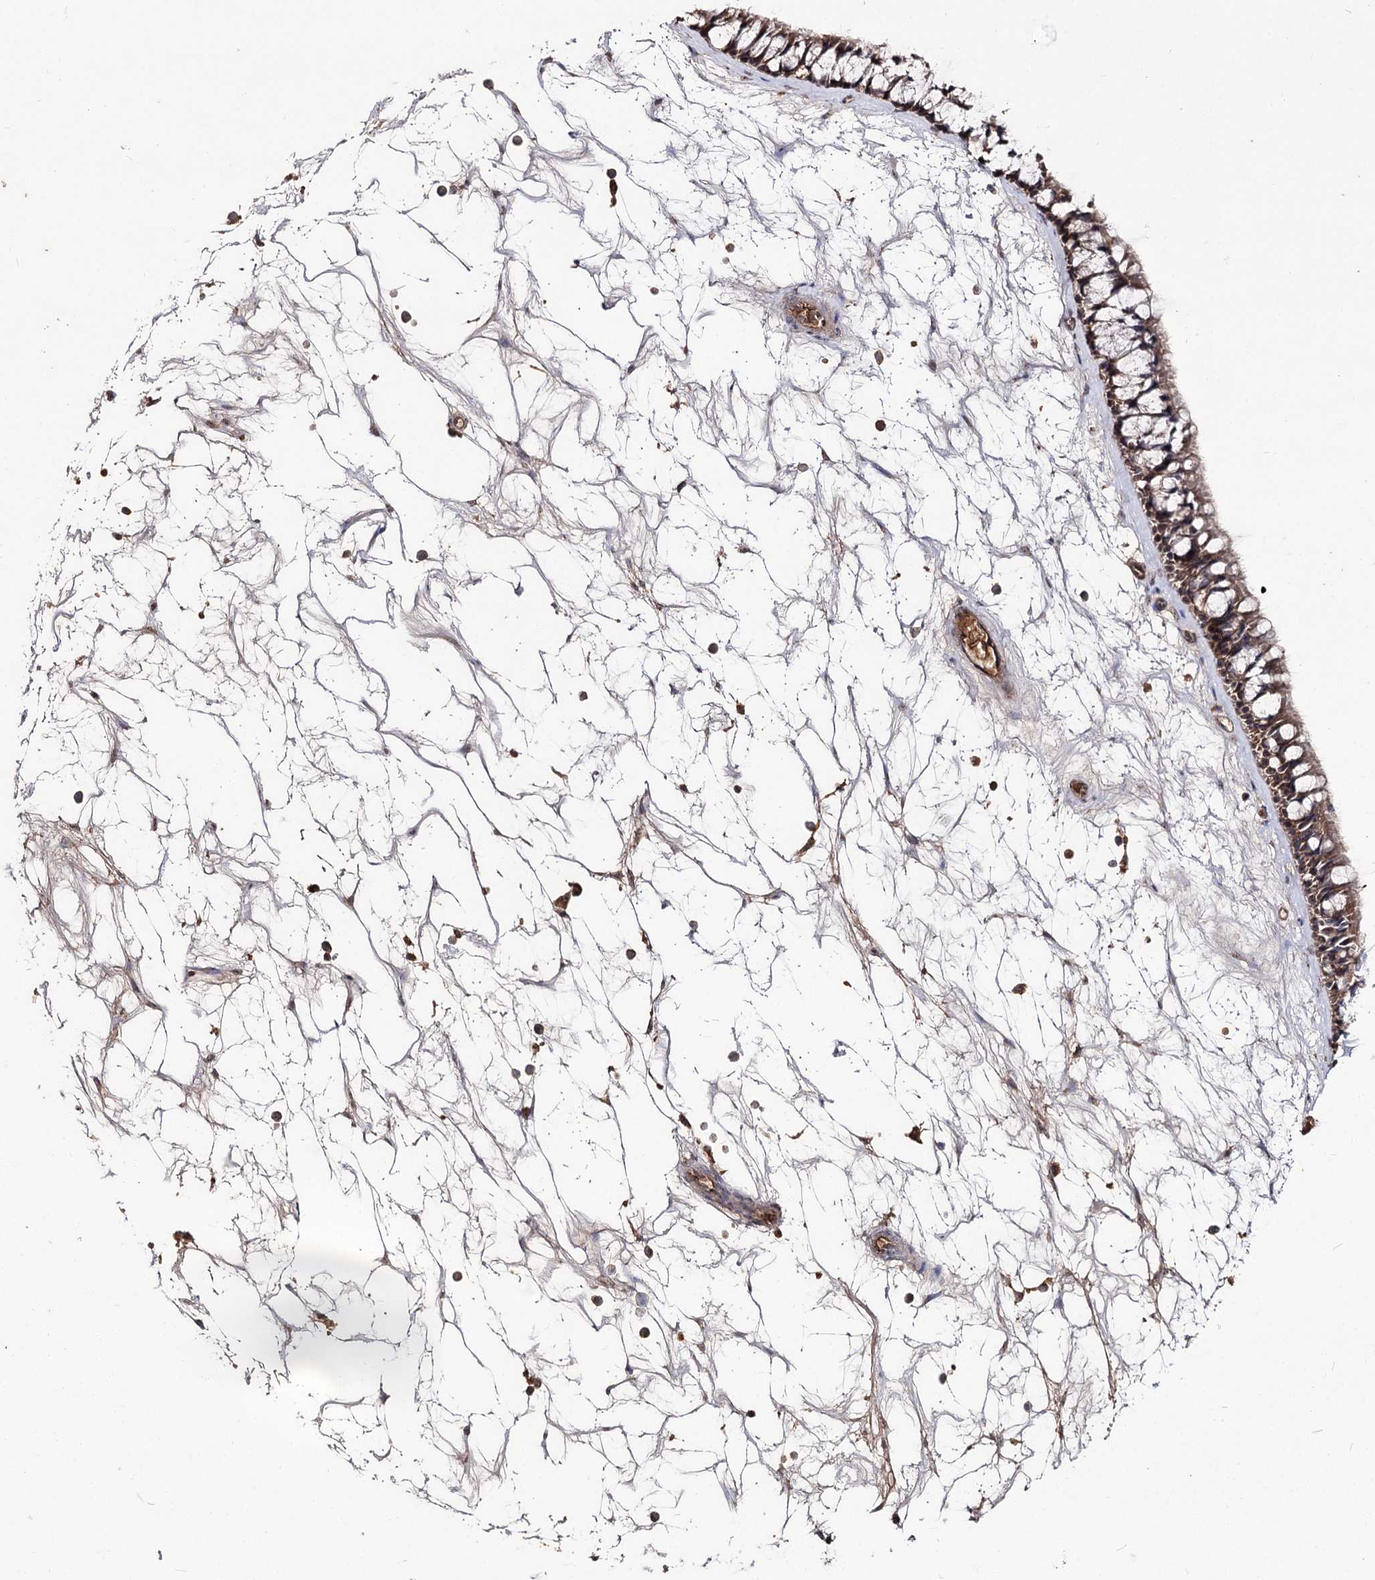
{"staining": {"intensity": "moderate", "quantity": ">75%", "location": "cytoplasmic/membranous"}, "tissue": "nasopharynx", "cell_type": "Respiratory epithelial cells", "image_type": "normal", "snomed": [{"axis": "morphology", "description": "Normal tissue, NOS"}, {"axis": "topography", "description": "Nasopharynx"}], "caption": "Immunohistochemical staining of benign nasopharynx shows moderate cytoplasmic/membranous protein positivity in approximately >75% of respiratory epithelial cells. The staining was performed using DAB (3,3'-diaminobenzidine), with brown indicating positive protein expression. Nuclei are stained blue with hematoxylin.", "gene": "FAM53B", "patient": {"sex": "male", "age": 64}}